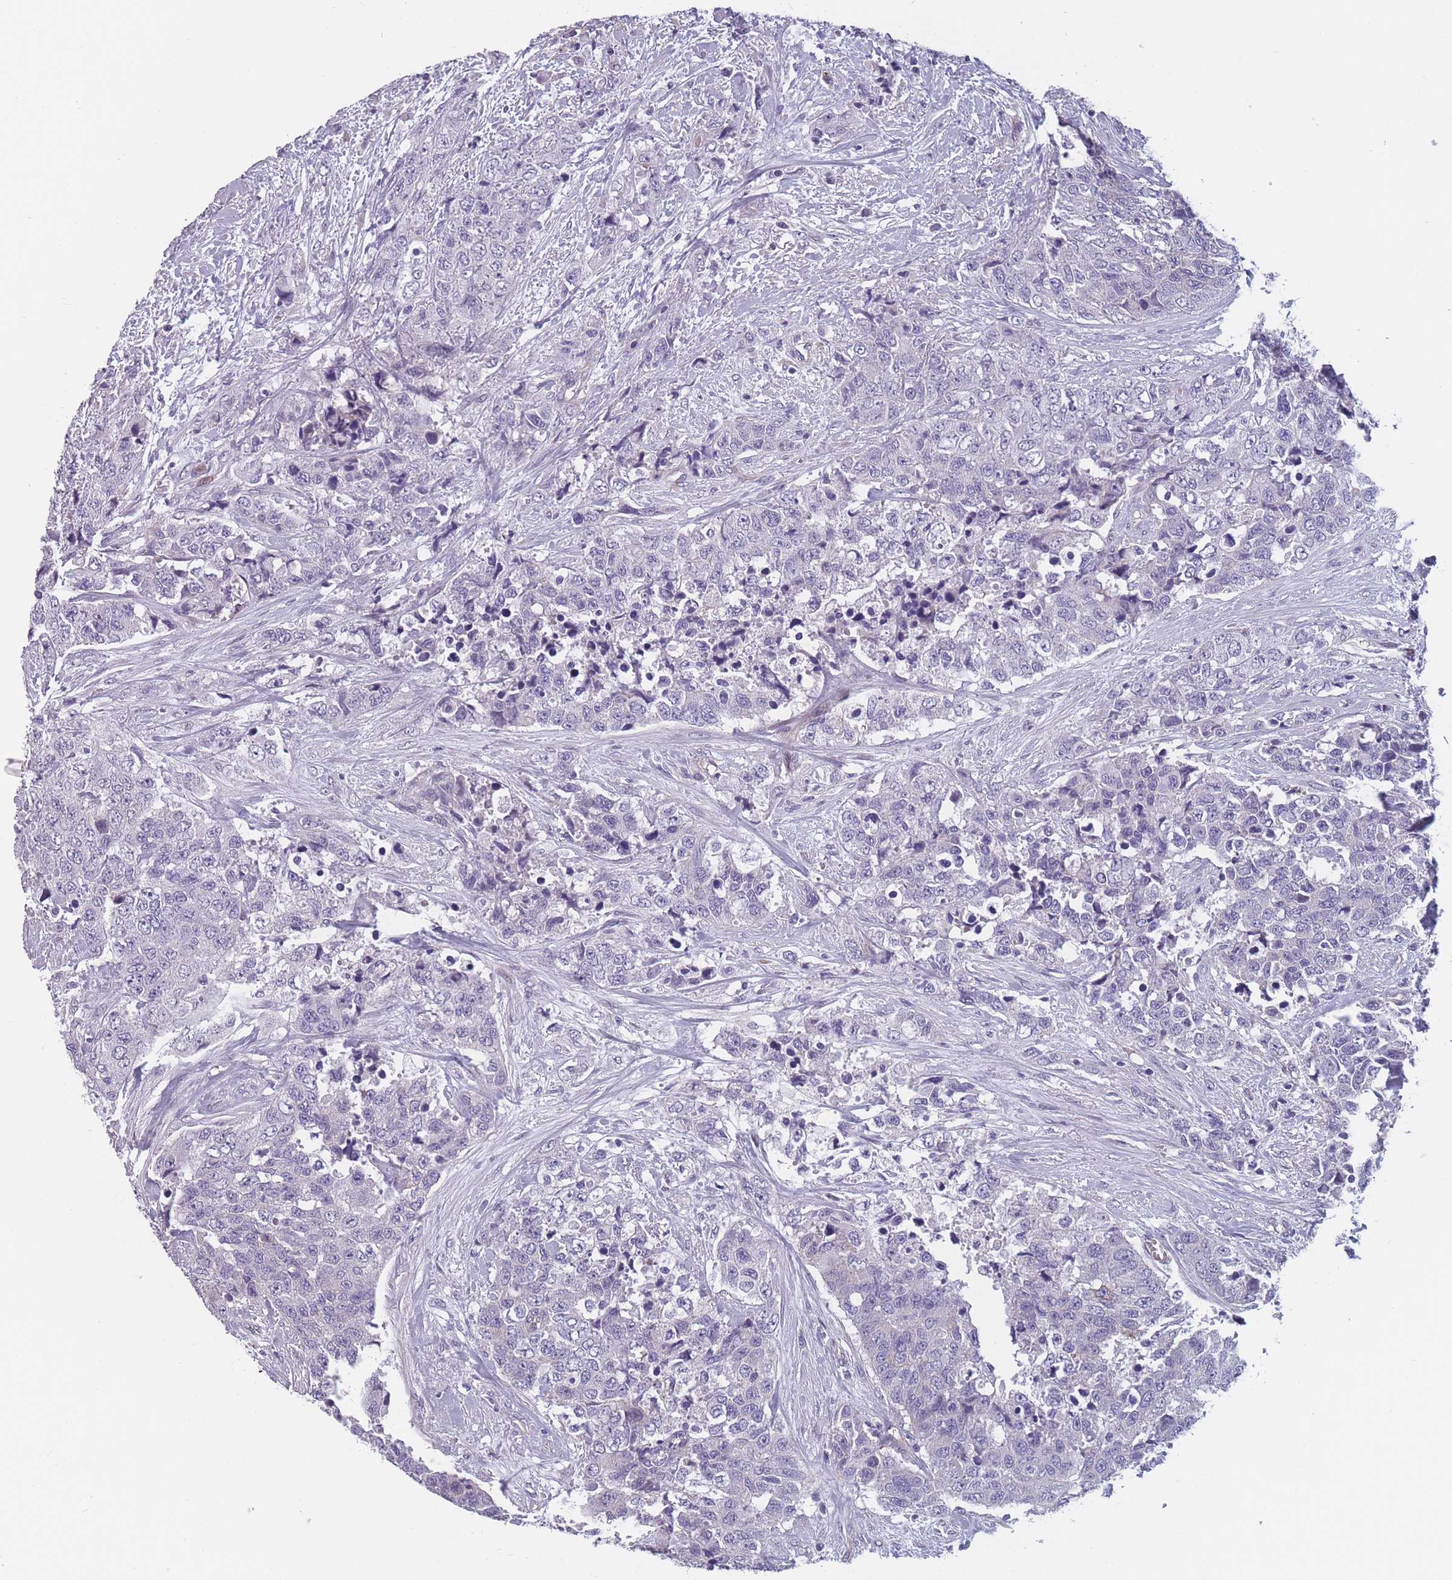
{"staining": {"intensity": "negative", "quantity": "none", "location": "none"}, "tissue": "urothelial cancer", "cell_type": "Tumor cells", "image_type": "cancer", "snomed": [{"axis": "morphology", "description": "Urothelial carcinoma, High grade"}, {"axis": "topography", "description": "Urinary bladder"}], "caption": "A high-resolution photomicrograph shows IHC staining of urothelial carcinoma (high-grade), which reveals no significant positivity in tumor cells.", "gene": "FAM83F", "patient": {"sex": "female", "age": 78}}